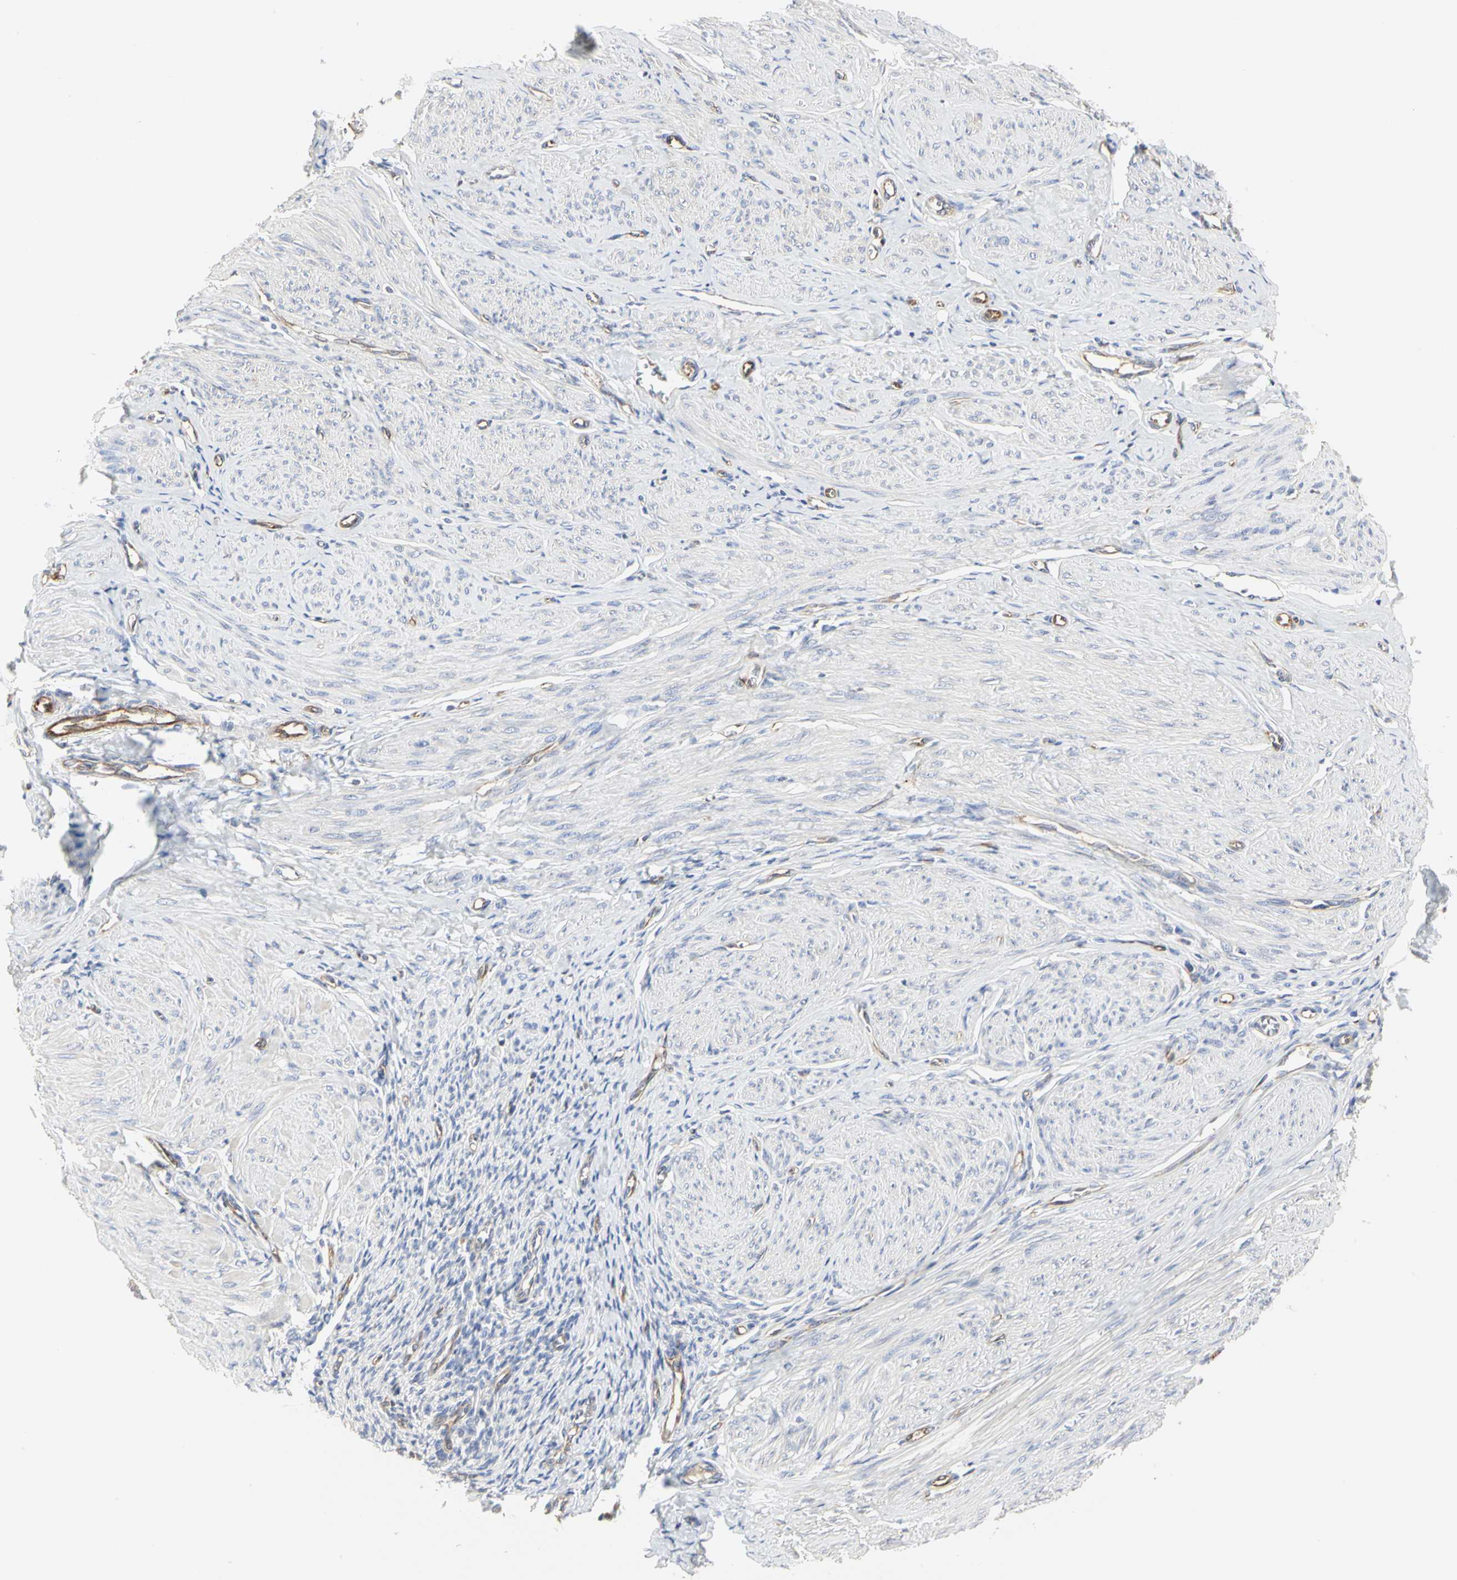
{"staining": {"intensity": "negative", "quantity": "none", "location": "none"}, "tissue": "smooth muscle", "cell_type": "Smooth muscle cells", "image_type": "normal", "snomed": [{"axis": "morphology", "description": "Normal tissue, NOS"}, {"axis": "topography", "description": "Uterus"}], "caption": "Smooth muscle cells show no significant protein expression in normal smooth muscle.", "gene": "C3orf52", "patient": {"sex": "female", "age": 45}}